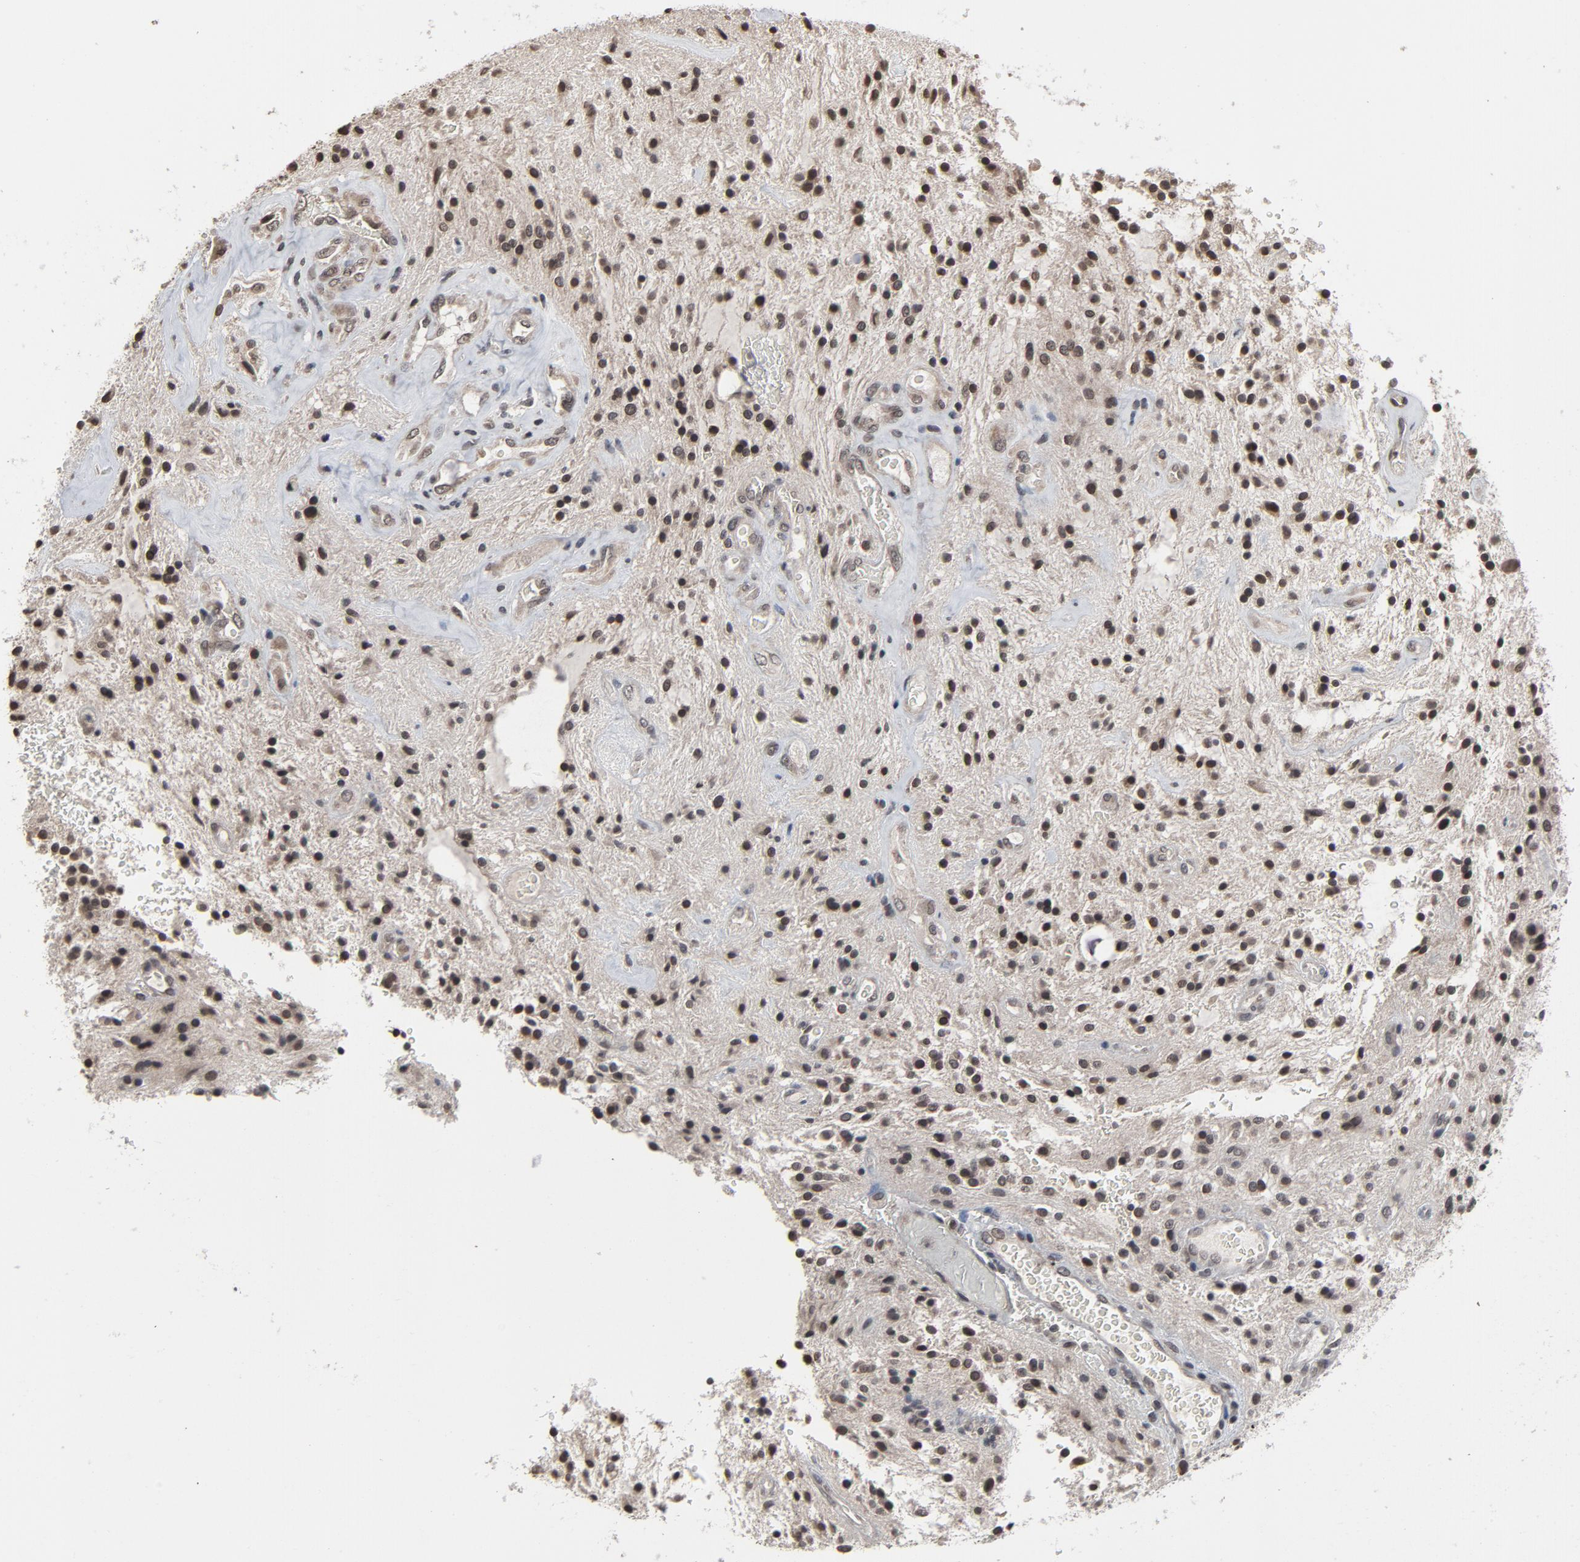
{"staining": {"intensity": "moderate", "quantity": ">75%", "location": "nuclear"}, "tissue": "glioma", "cell_type": "Tumor cells", "image_type": "cancer", "snomed": [{"axis": "morphology", "description": "Glioma, malignant, NOS"}, {"axis": "topography", "description": "Cerebellum"}], "caption": "The image demonstrates staining of glioma, revealing moderate nuclear protein positivity (brown color) within tumor cells. The staining was performed using DAB, with brown indicating positive protein expression. Nuclei are stained blue with hematoxylin.", "gene": "POM121", "patient": {"sex": "female", "age": 10}}